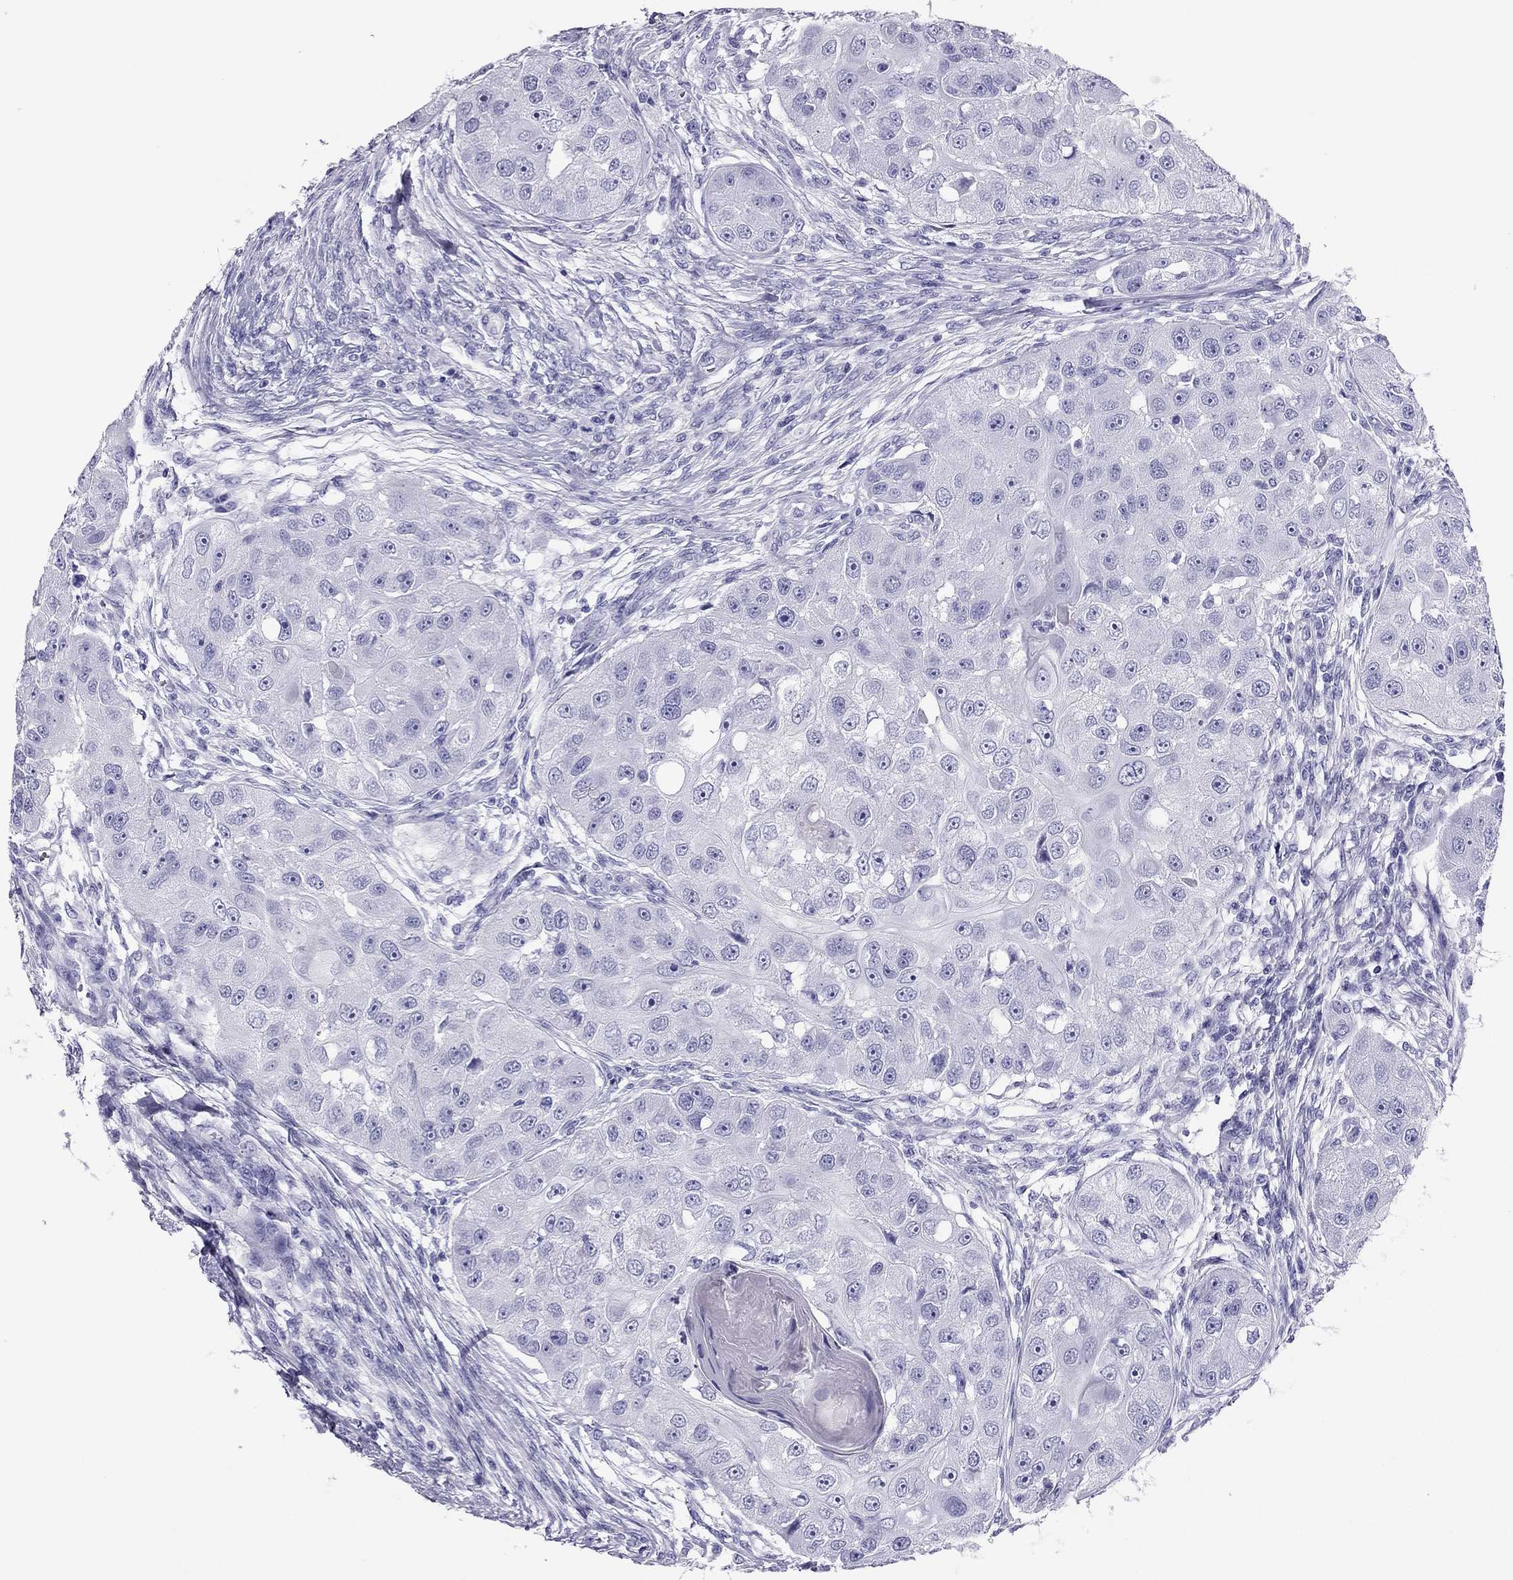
{"staining": {"intensity": "negative", "quantity": "none", "location": "none"}, "tissue": "head and neck cancer", "cell_type": "Tumor cells", "image_type": "cancer", "snomed": [{"axis": "morphology", "description": "Squamous cell carcinoma, NOS"}, {"axis": "topography", "description": "Head-Neck"}], "caption": "This is an immunohistochemistry micrograph of head and neck cancer. There is no positivity in tumor cells.", "gene": "PDE6A", "patient": {"sex": "male", "age": 51}}